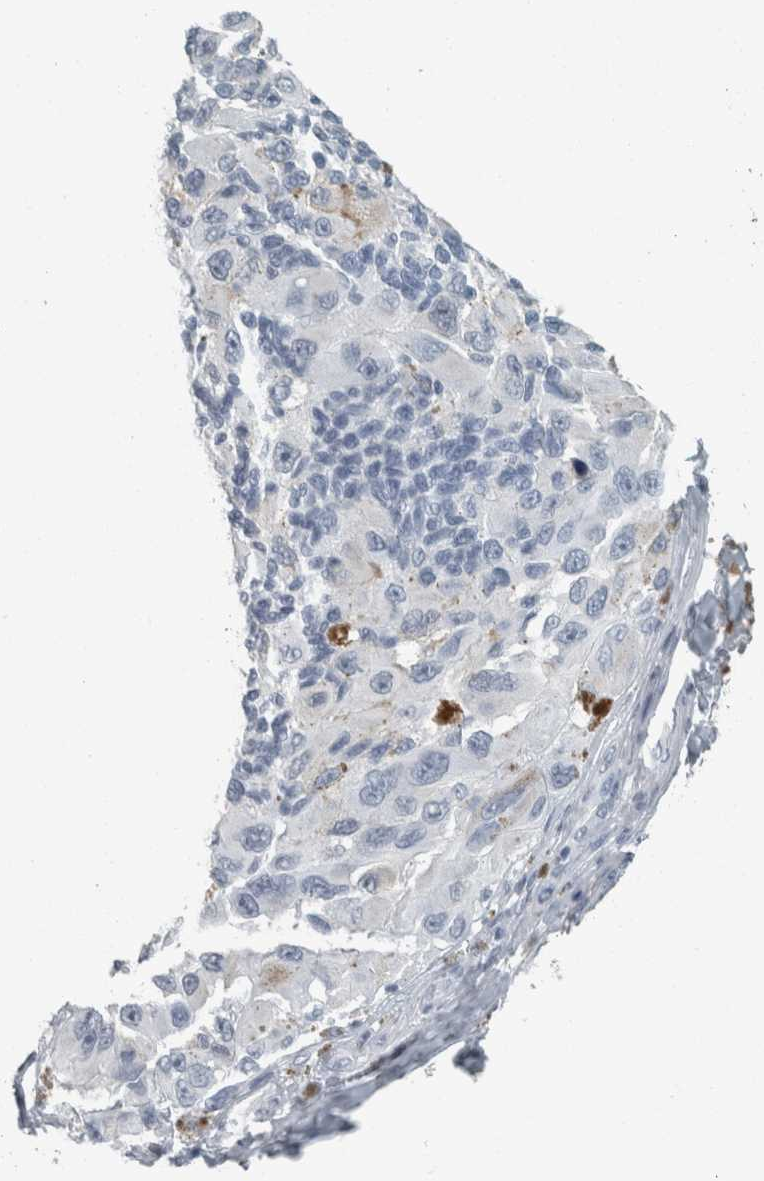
{"staining": {"intensity": "negative", "quantity": "none", "location": "none"}, "tissue": "melanoma", "cell_type": "Tumor cells", "image_type": "cancer", "snomed": [{"axis": "morphology", "description": "Malignant melanoma, NOS"}, {"axis": "topography", "description": "Skin"}], "caption": "DAB (3,3'-diaminobenzidine) immunohistochemical staining of human melanoma demonstrates no significant staining in tumor cells. The staining is performed using DAB (3,3'-diaminobenzidine) brown chromogen with nuclei counter-stained in using hematoxylin.", "gene": "CHL1", "patient": {"sex": "female", "age": 73}}